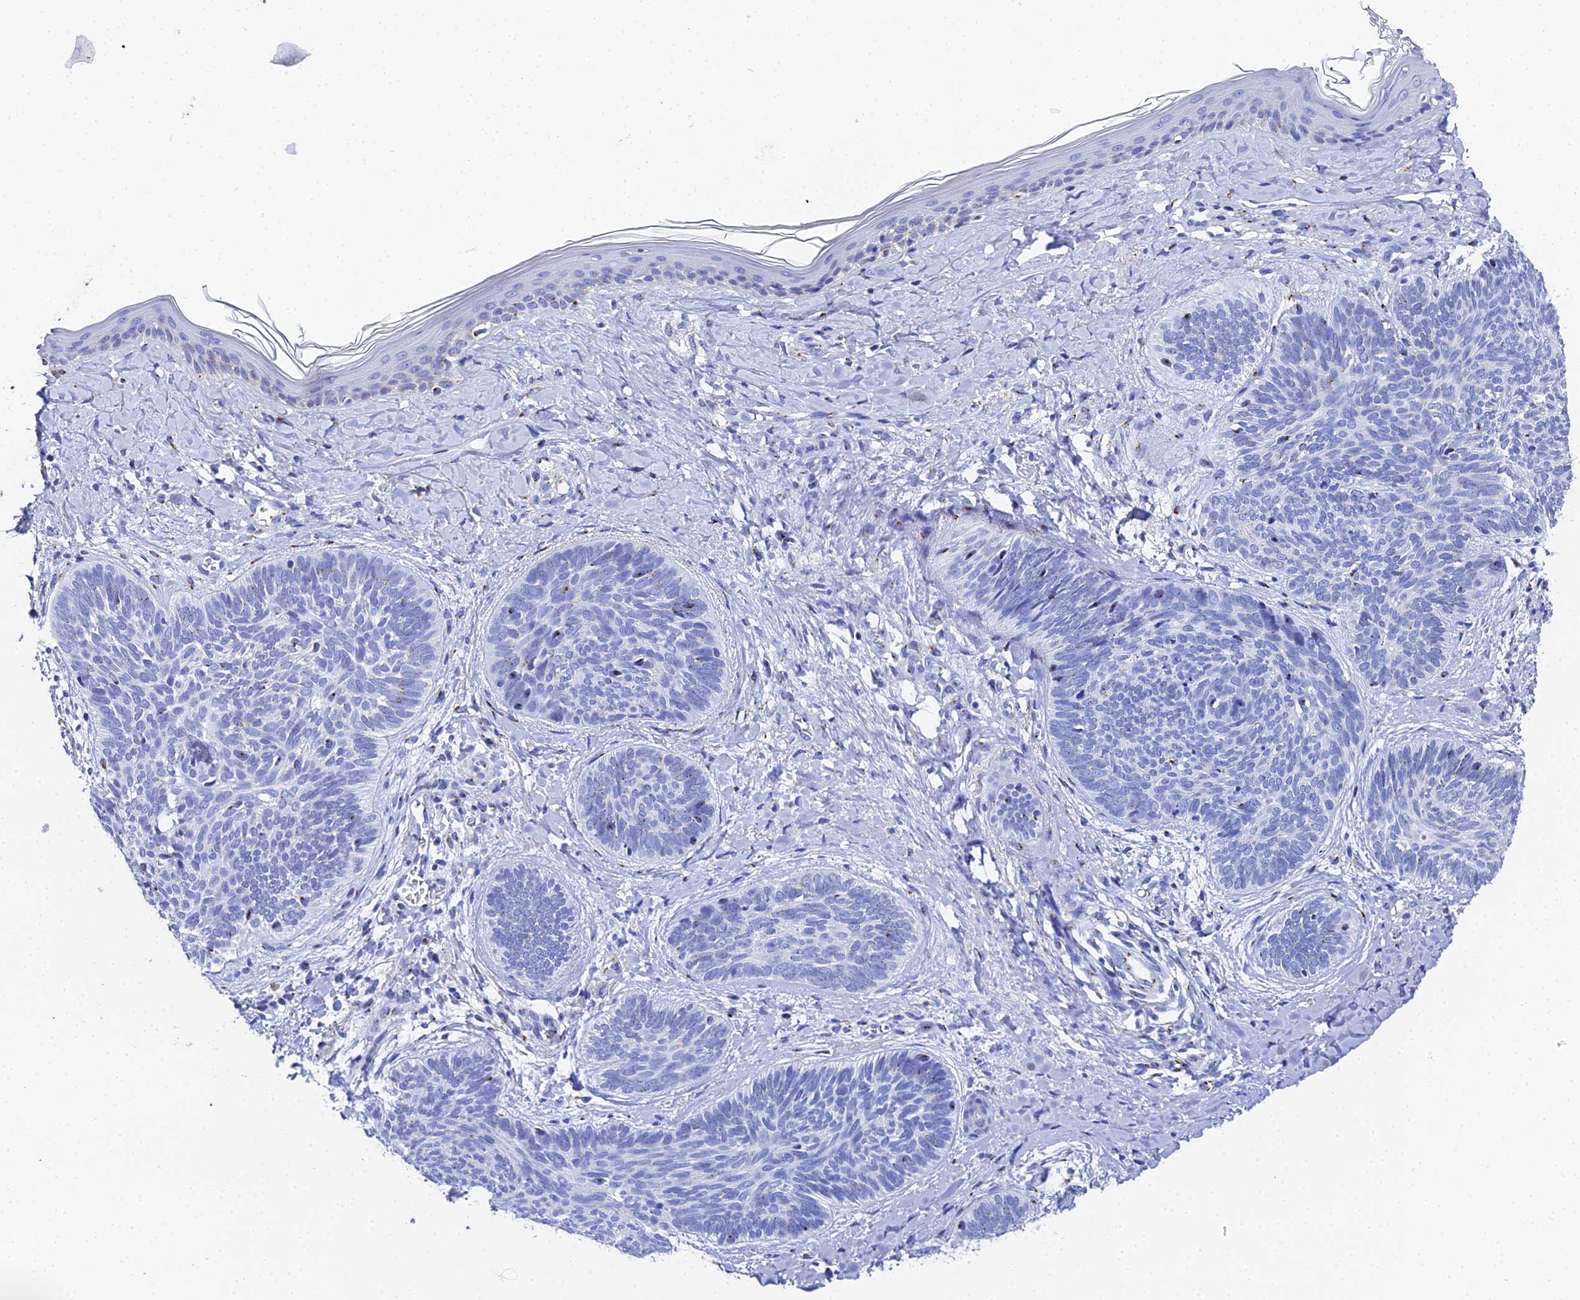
{"staining": {"intensity": "negative", "quantity": "none", "location": "none"}, "tissue": "skin cancer", "cell_type": "Tumor cells", "image_type": "cancer", "snomed": [{"axis": "morphology", "description": "Basal cell carcinoma"}, {"axis": "topography", "description": "Skin"}], "caption": "DAB (3,3'-diaminobenzidine) immunohistochemical staining of human basal cell carcinoma (skin) demonstrates no significant positivity in tumor cells.", "gene": "ENSG00000268674", "patient": {"sex": "female", "age": 81}}